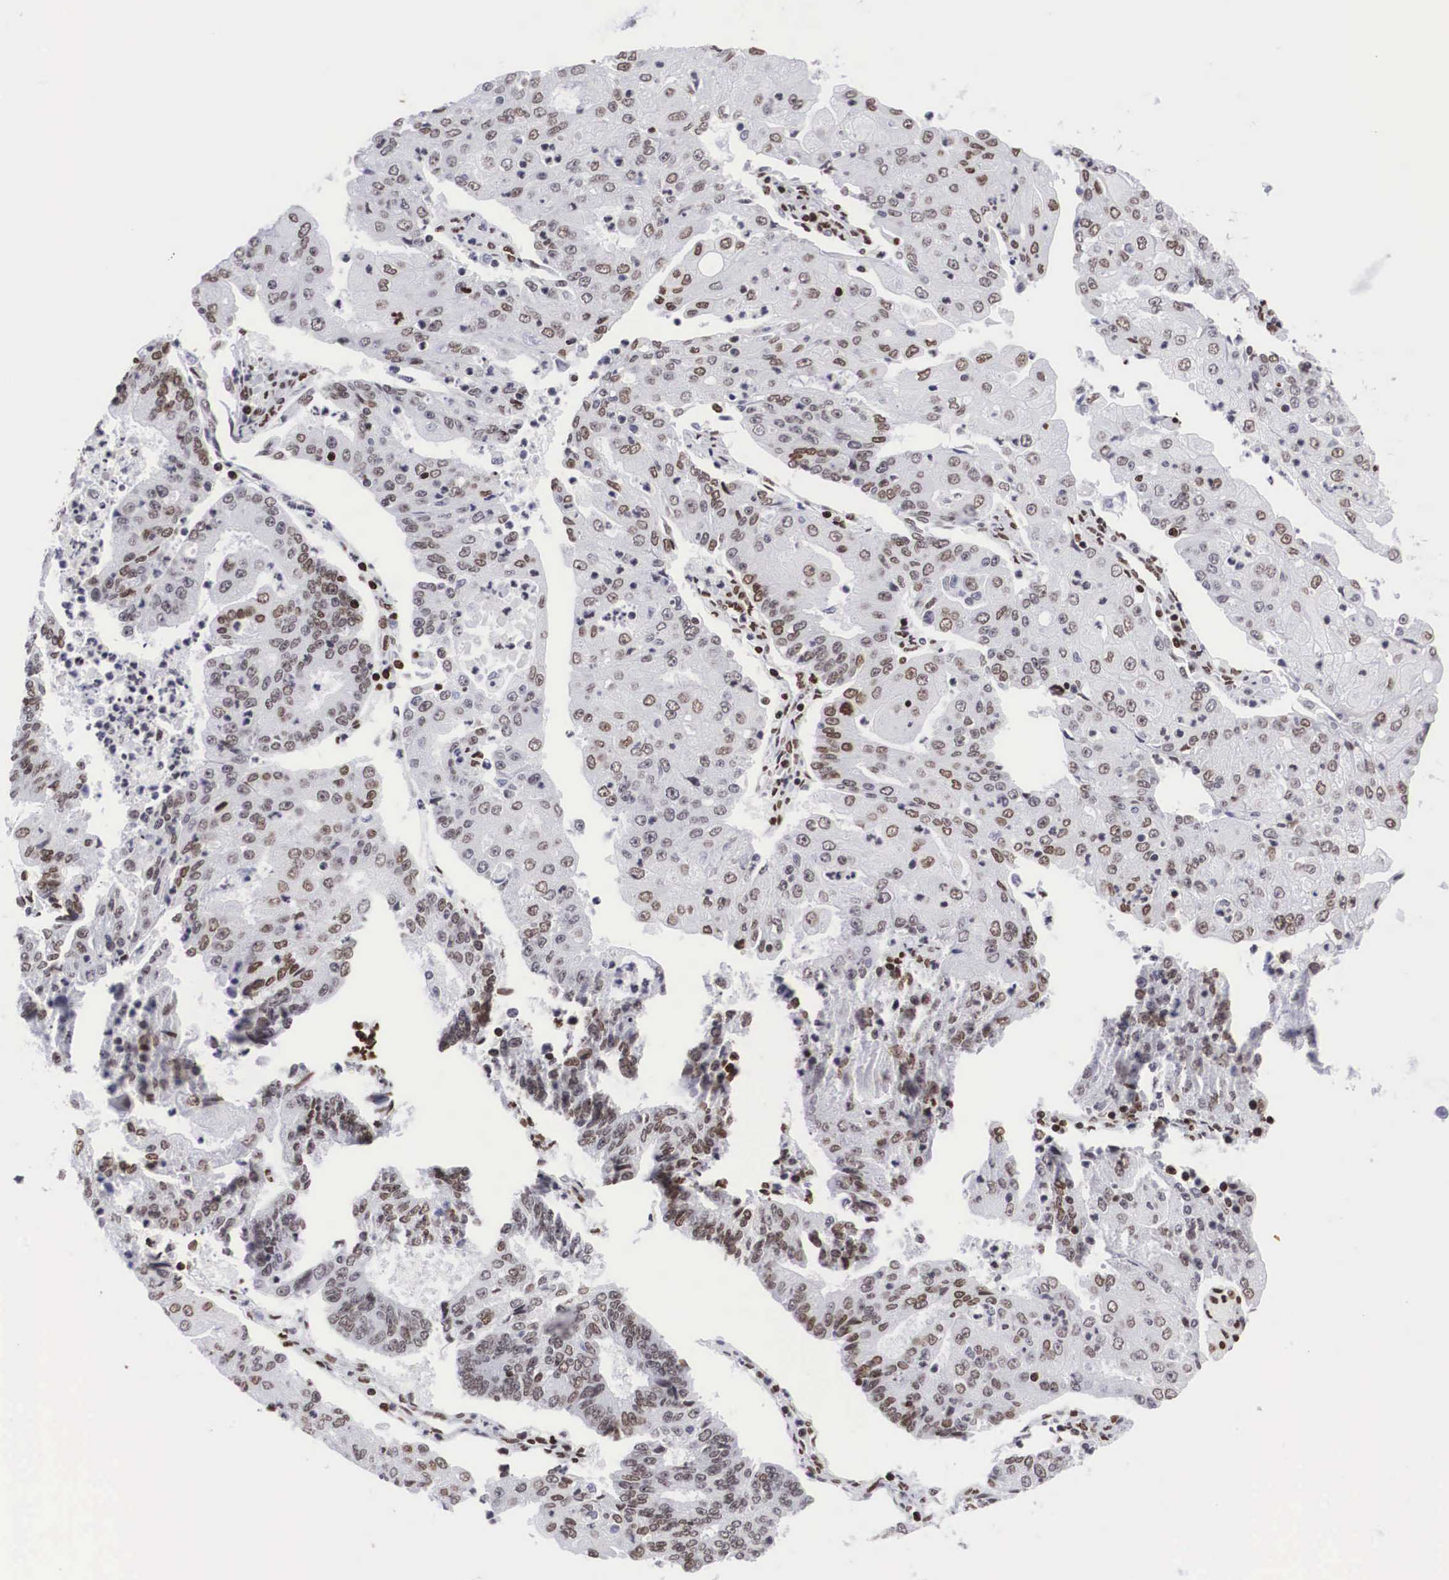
{"staining": {"intensity": "moderate", "quantity": ">75%", "location": "nuclear"}, "tissue": "endometrial cancer", "cell_type": "Tumor cells", "image_type": "cancer", "snomed": [{"axis": "morphology", "description": "Adenocarcinoma, NOS"}, {"axis": "topography", "description": "Endometrium"}], "caption": "Brown immunohistochemical staining in endometrial adenocarcinoma displays moderate nuclear staining in approximately >75% of tumor cells.", "gene": "MECP2", "patient": {"sex": "female", "age": 56}}